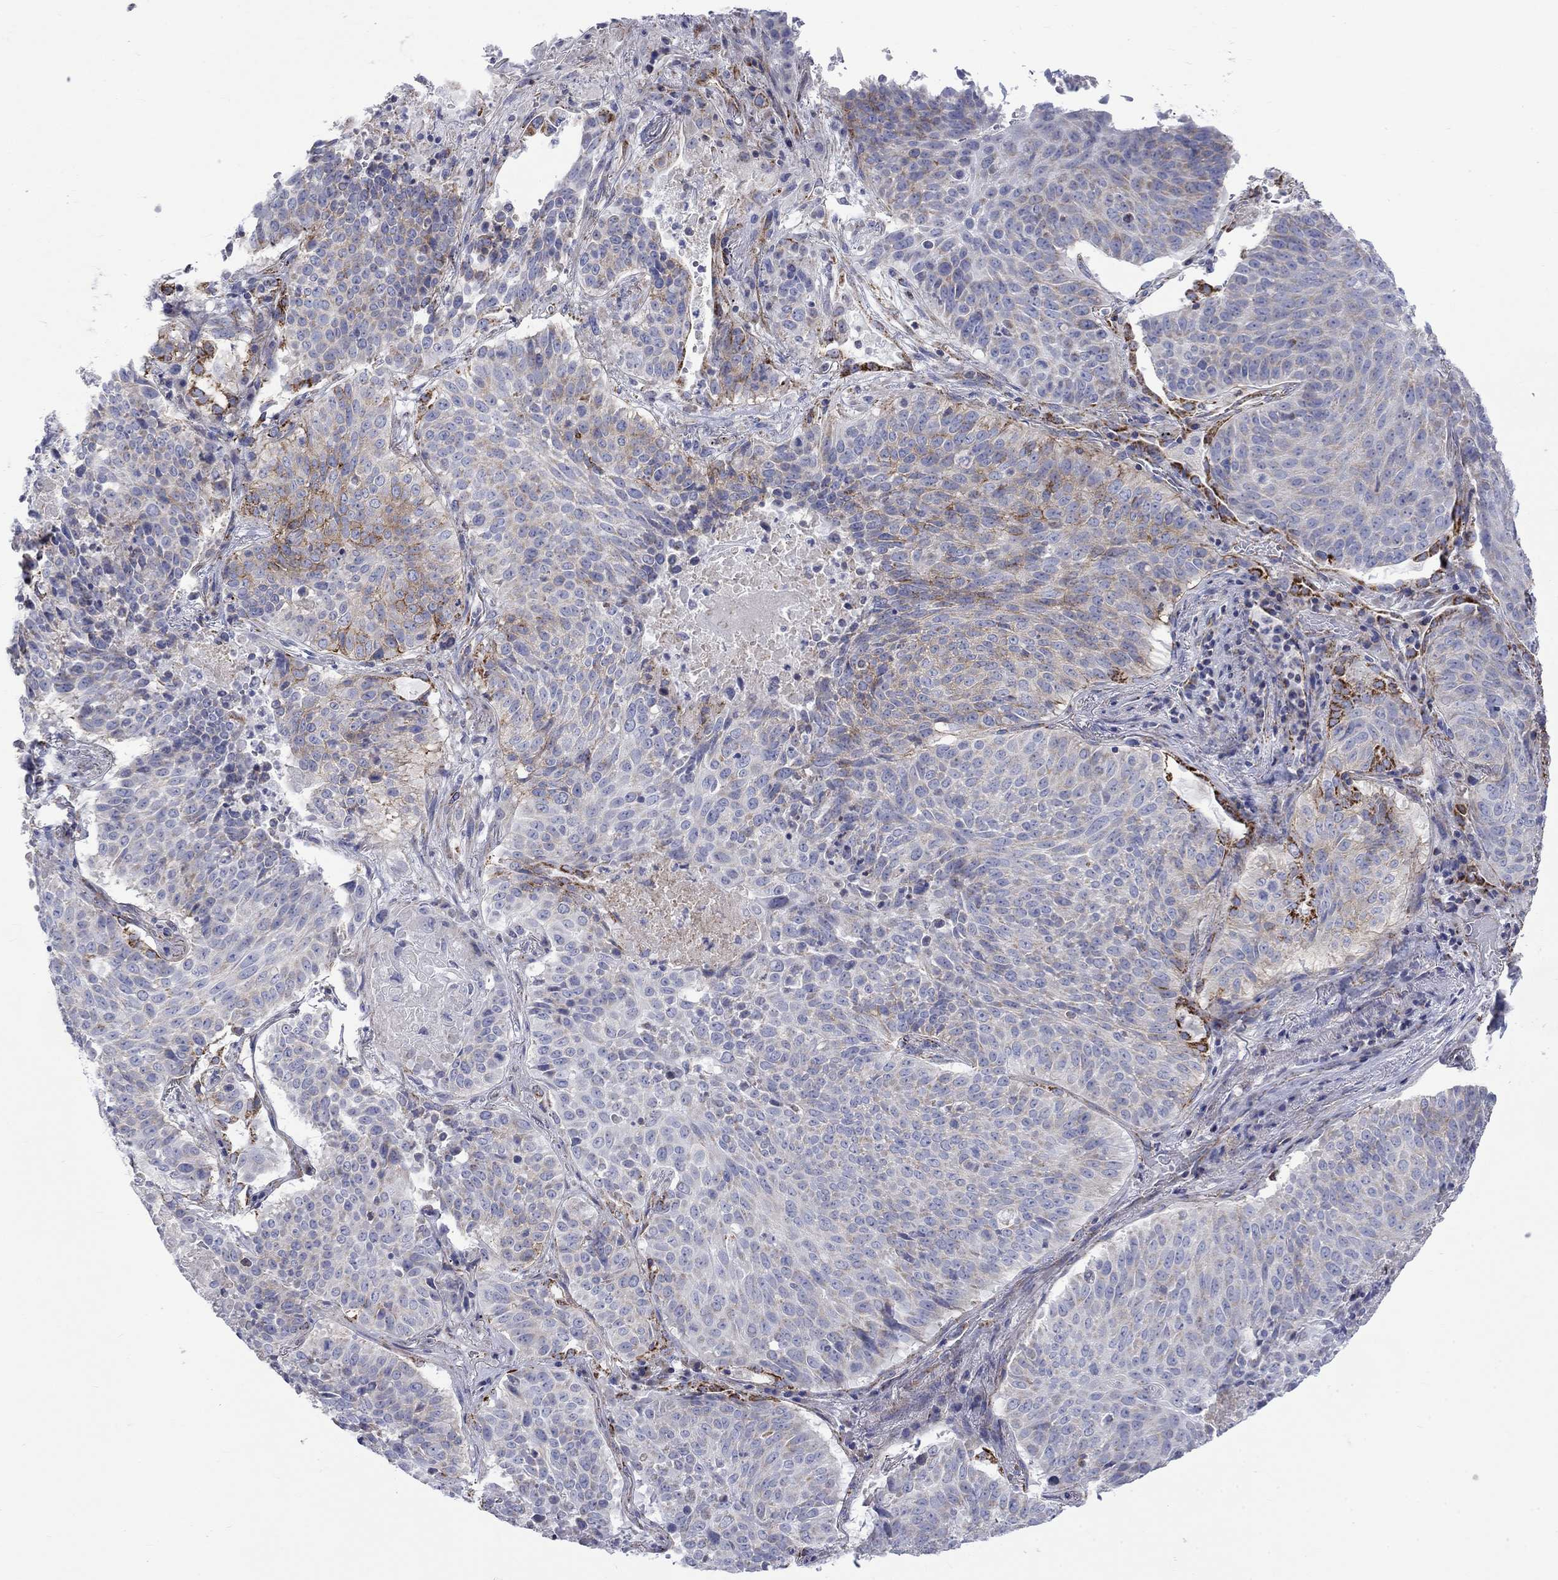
{"staining": {"intensity": "strong", "quantity": "<25%", "location": "cytoplasmic/membranous"}, "tissue": "lung cancer", "cell_type": "Tumor cells", "image_type": "cancer", "snomed": [{"axis": "morphology", "description": "Squamous cell carcinoma, NOS"}, {"axis": "topography", "description": "Lung"}], "caption": "Immunohistochemical staining of lung squamous cell carcinoma displays medium levels of strong cytoplasmic/membranous protein positivity in approximately <25% of tumor cells.", "gene": "CISD1", "patient": {"sex": "male", "age": 64}}